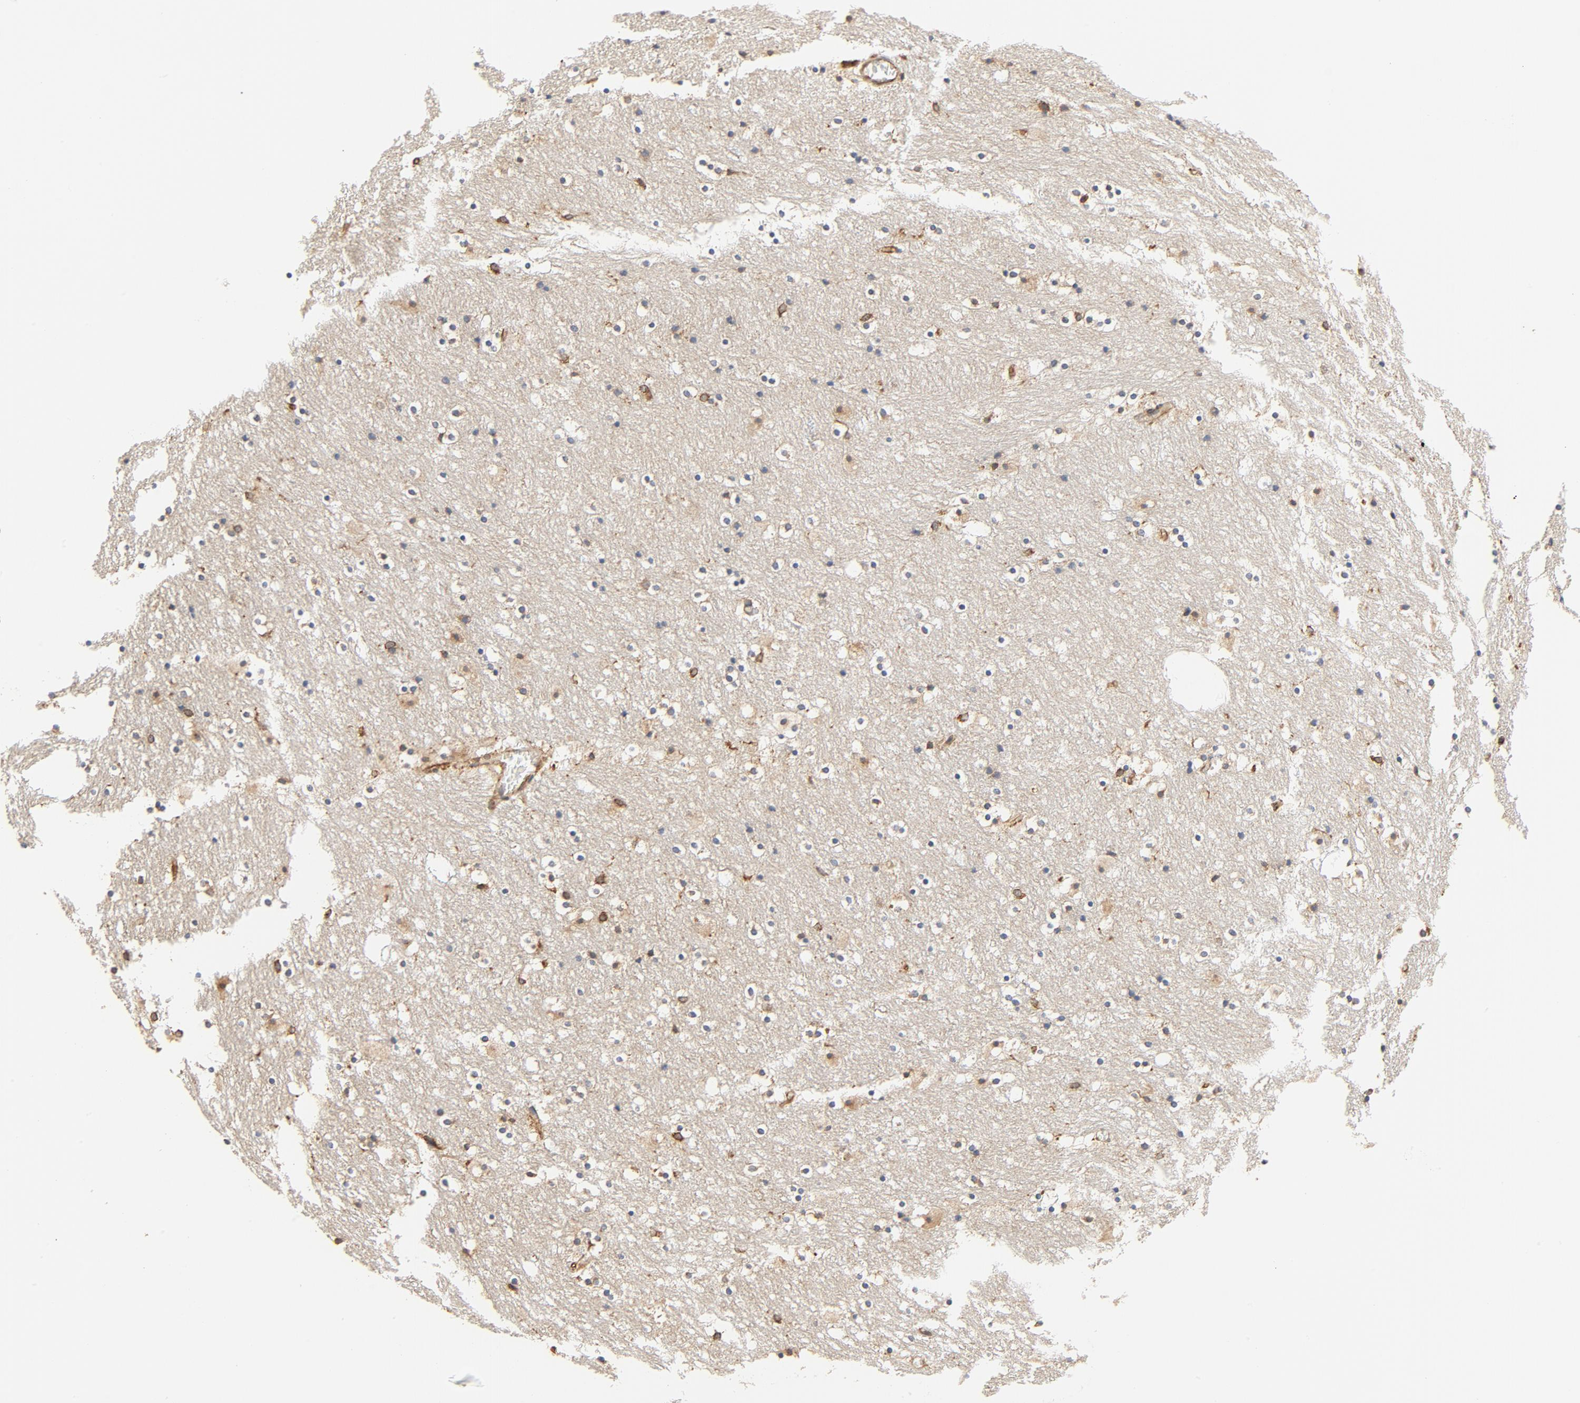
{"staining": {"intensity": "moderate", "quantity": "25%-75%", "location": "cytoplasmic/membranous"}, "tissue": "caudate", "cell_type": "Glial cells", "image_type": "normal", "snomed": [{"axis": "morphology", "description": "Normal tissue, NOS"}, {"axis": "topography", "description": "Lateral ventricle wall"}], "caption": "Caudate stained for a protein (brown) displays moderate cytoplasmic/membranous positive expression in approximately 25%-75% of glial cells.", "gene": "BCAP31", "patient": {"sex": "male", "age": 45}}